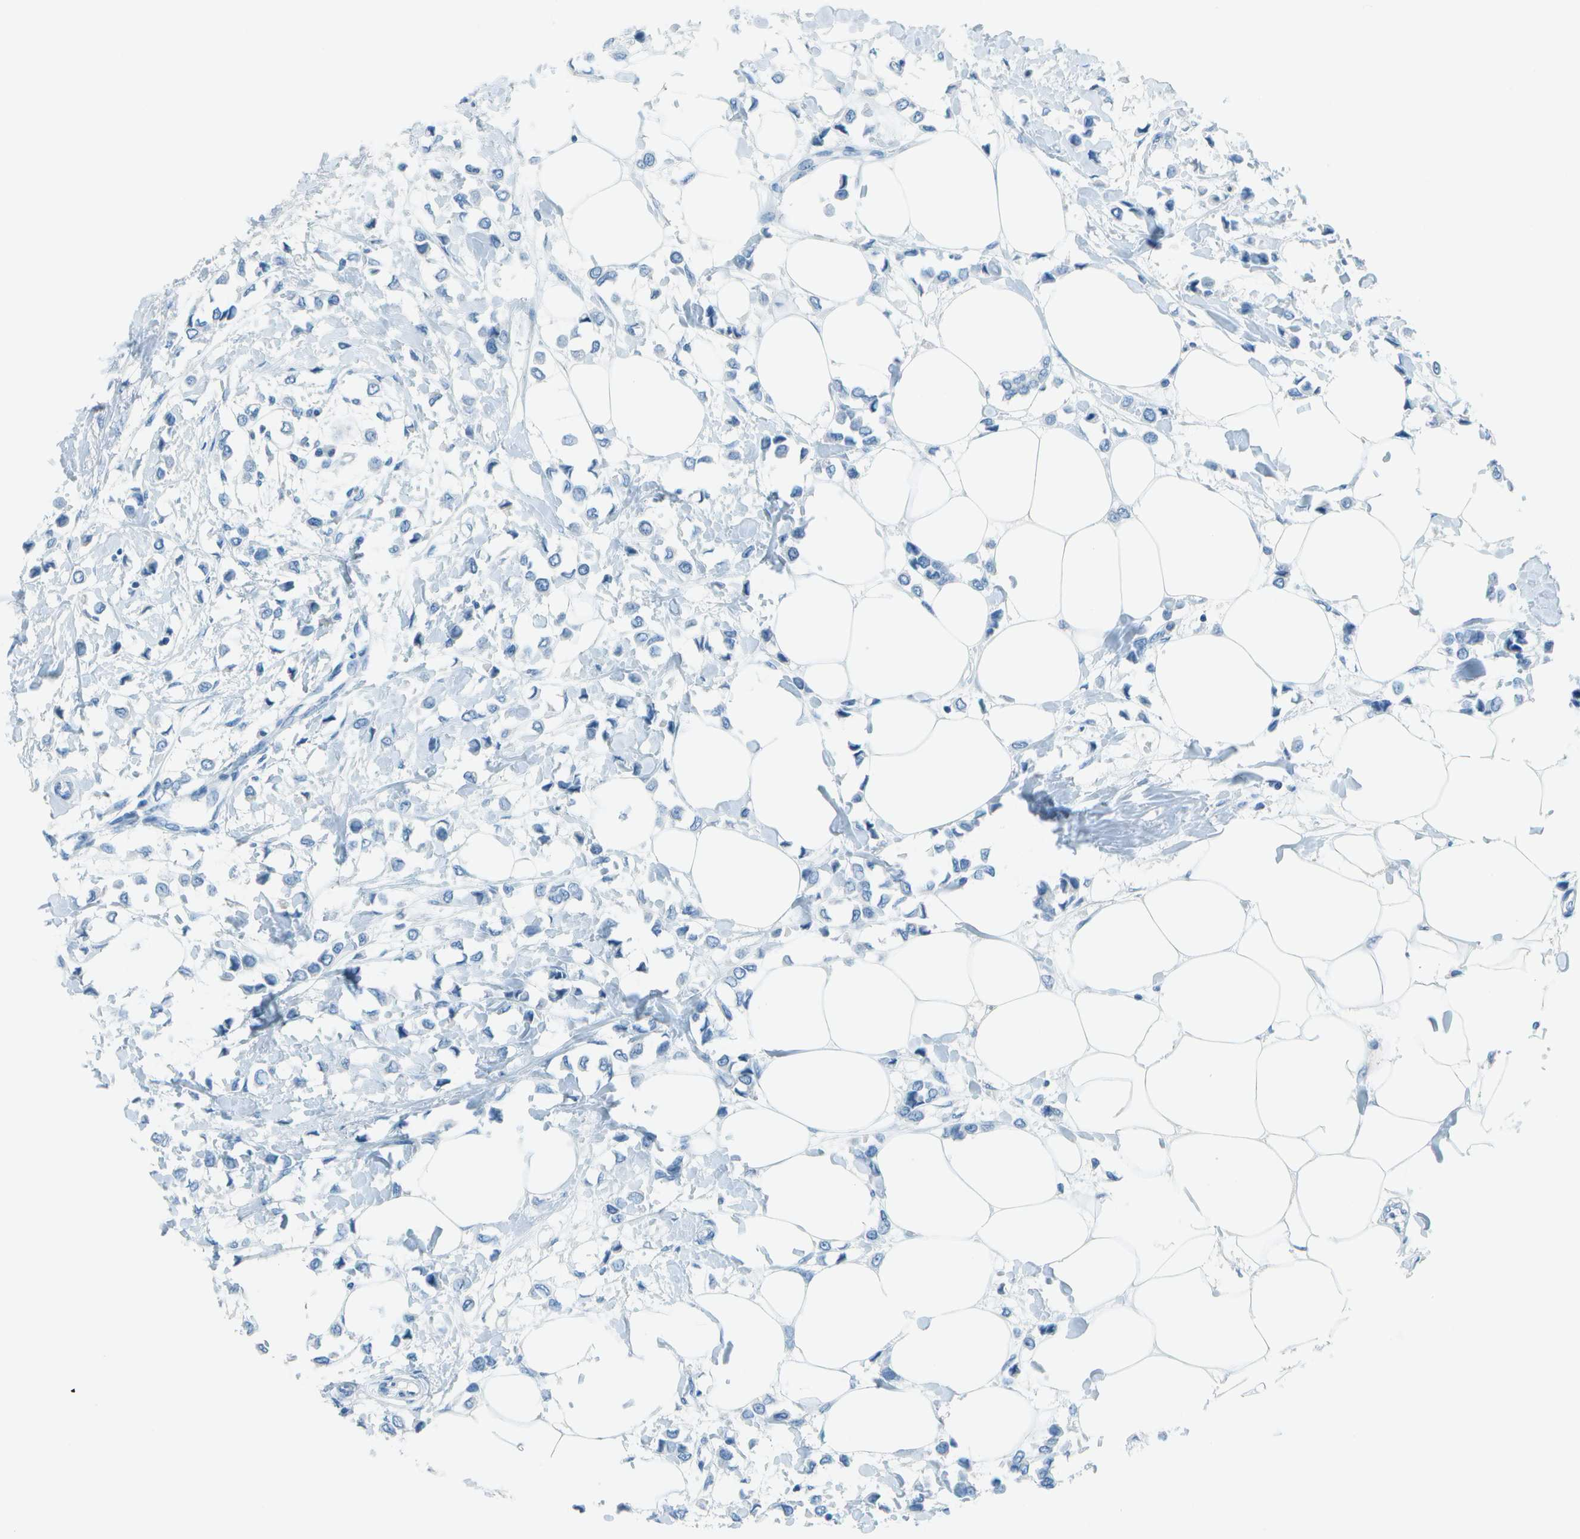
{"staining": {"intensity": "negative", "quantity": "none", "location": "none"}, "tissue": "breast cancer", "cell_type": "Tumor cells", "image_type": "cancer", "snomed": [{"axis": "morphology", "description": "Lobular carcinoma"}, {"axis": "topography", "description": "Breast"}], "caption": "IHC photomicrograph of human breast cancer stained for a protein (brown), which demonstrates no expression in tumor cells.", "gene": "FGF1", "patient": {"sex": "female", "age": 51}}